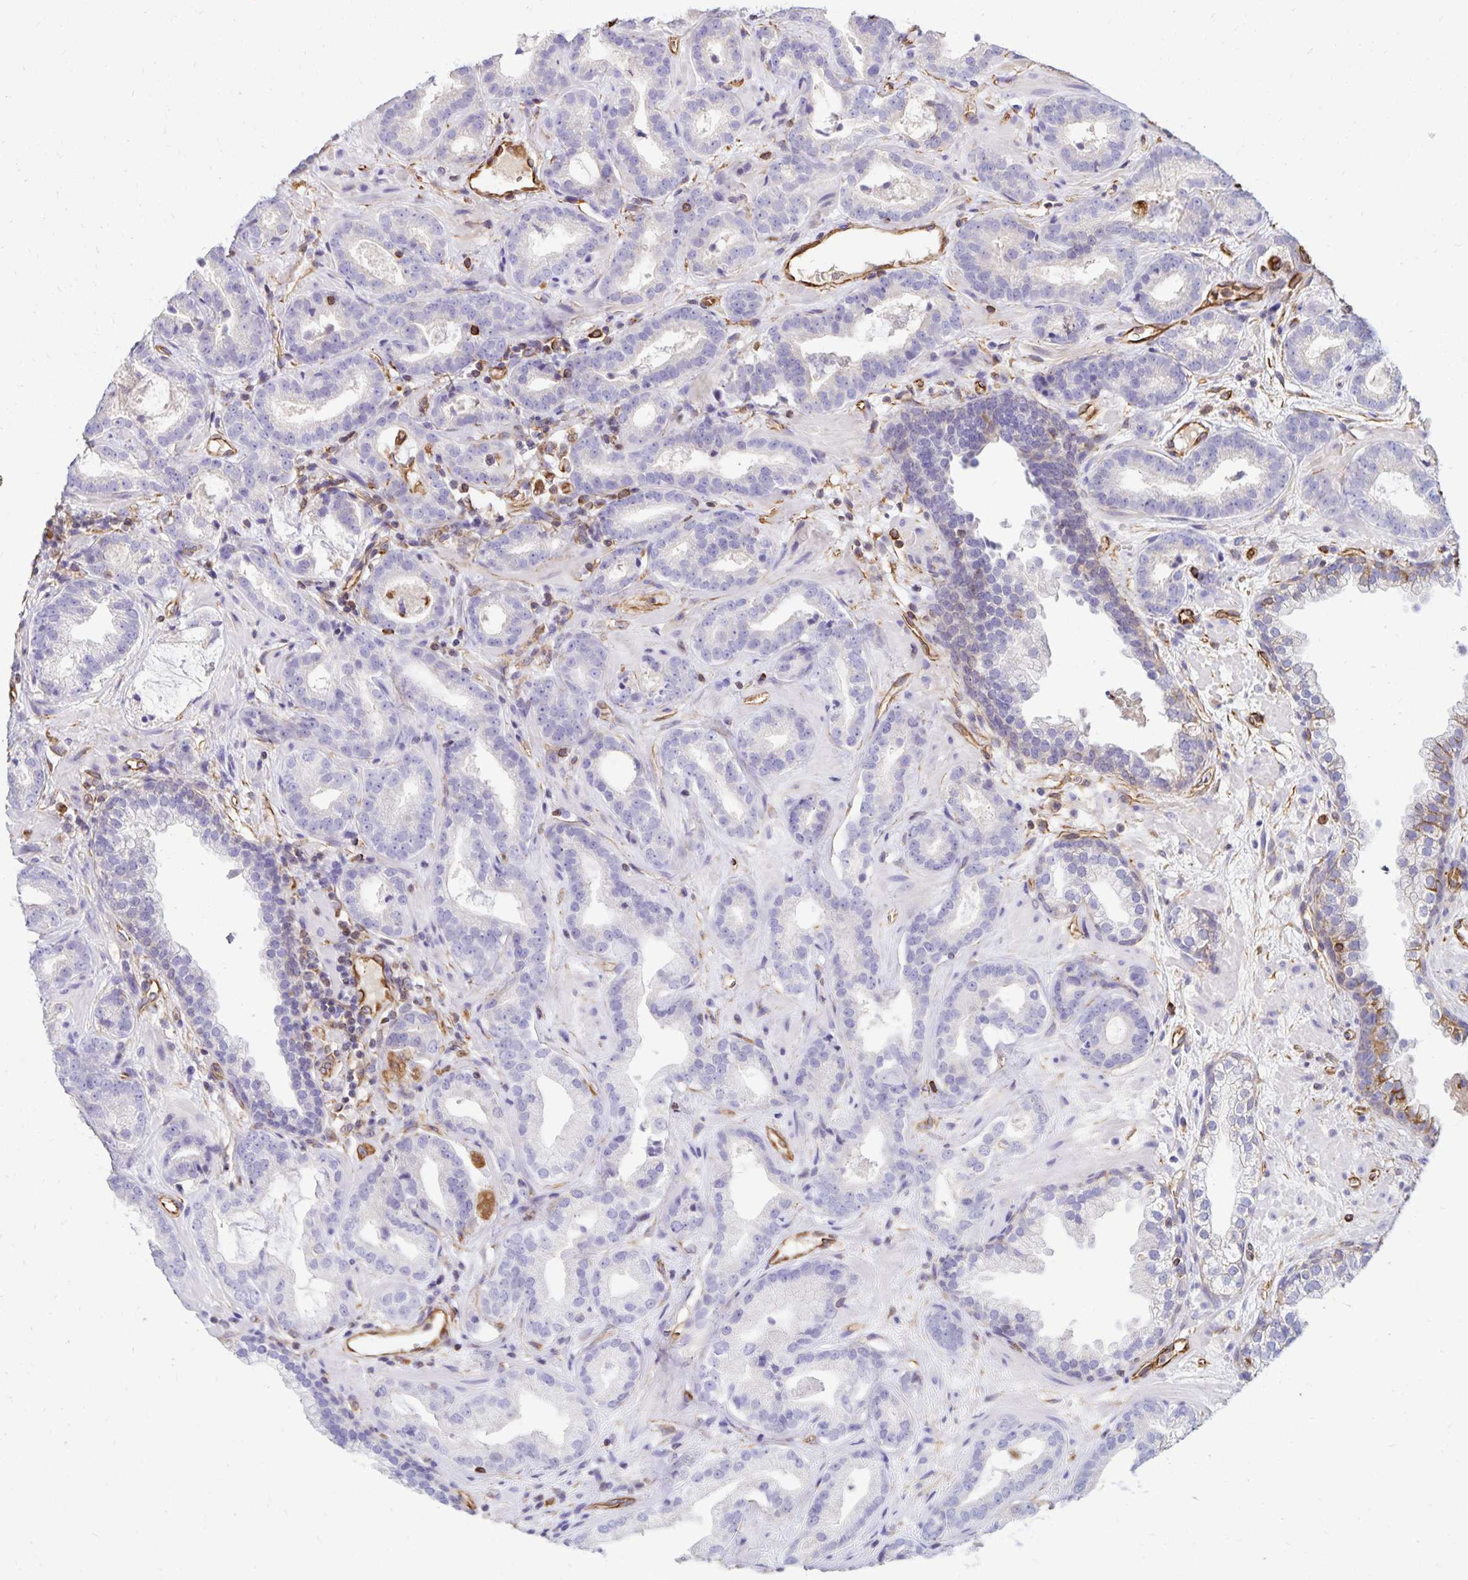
{"staining": {"intensity": "negative", "quantity": "none", "location": "none"}, "tissue": "prostate cancer", "cell_type": "Tumor cells", "image_type": "cancer", "snomed": [{"axis": "morphology", "description": "Adenocarcinoma, Low grade"}, {"axis": "topography", "description": "Prostate"}], "caption": "IHC image of neoplastic tissue: human prostate cancer stained with DAB (3,3'-diaminobenzidine) exhibits no significant protein staining in tumor cells. The staining was performed using DAB (3,3'-diaminobenzidine) to visualize the protein expression in brown, while the nuclei were stained in blue with hematoxylin (Magnification: 20x).", "gene": "TRPV6", "patient": {"sex": "male", "age": 62}}